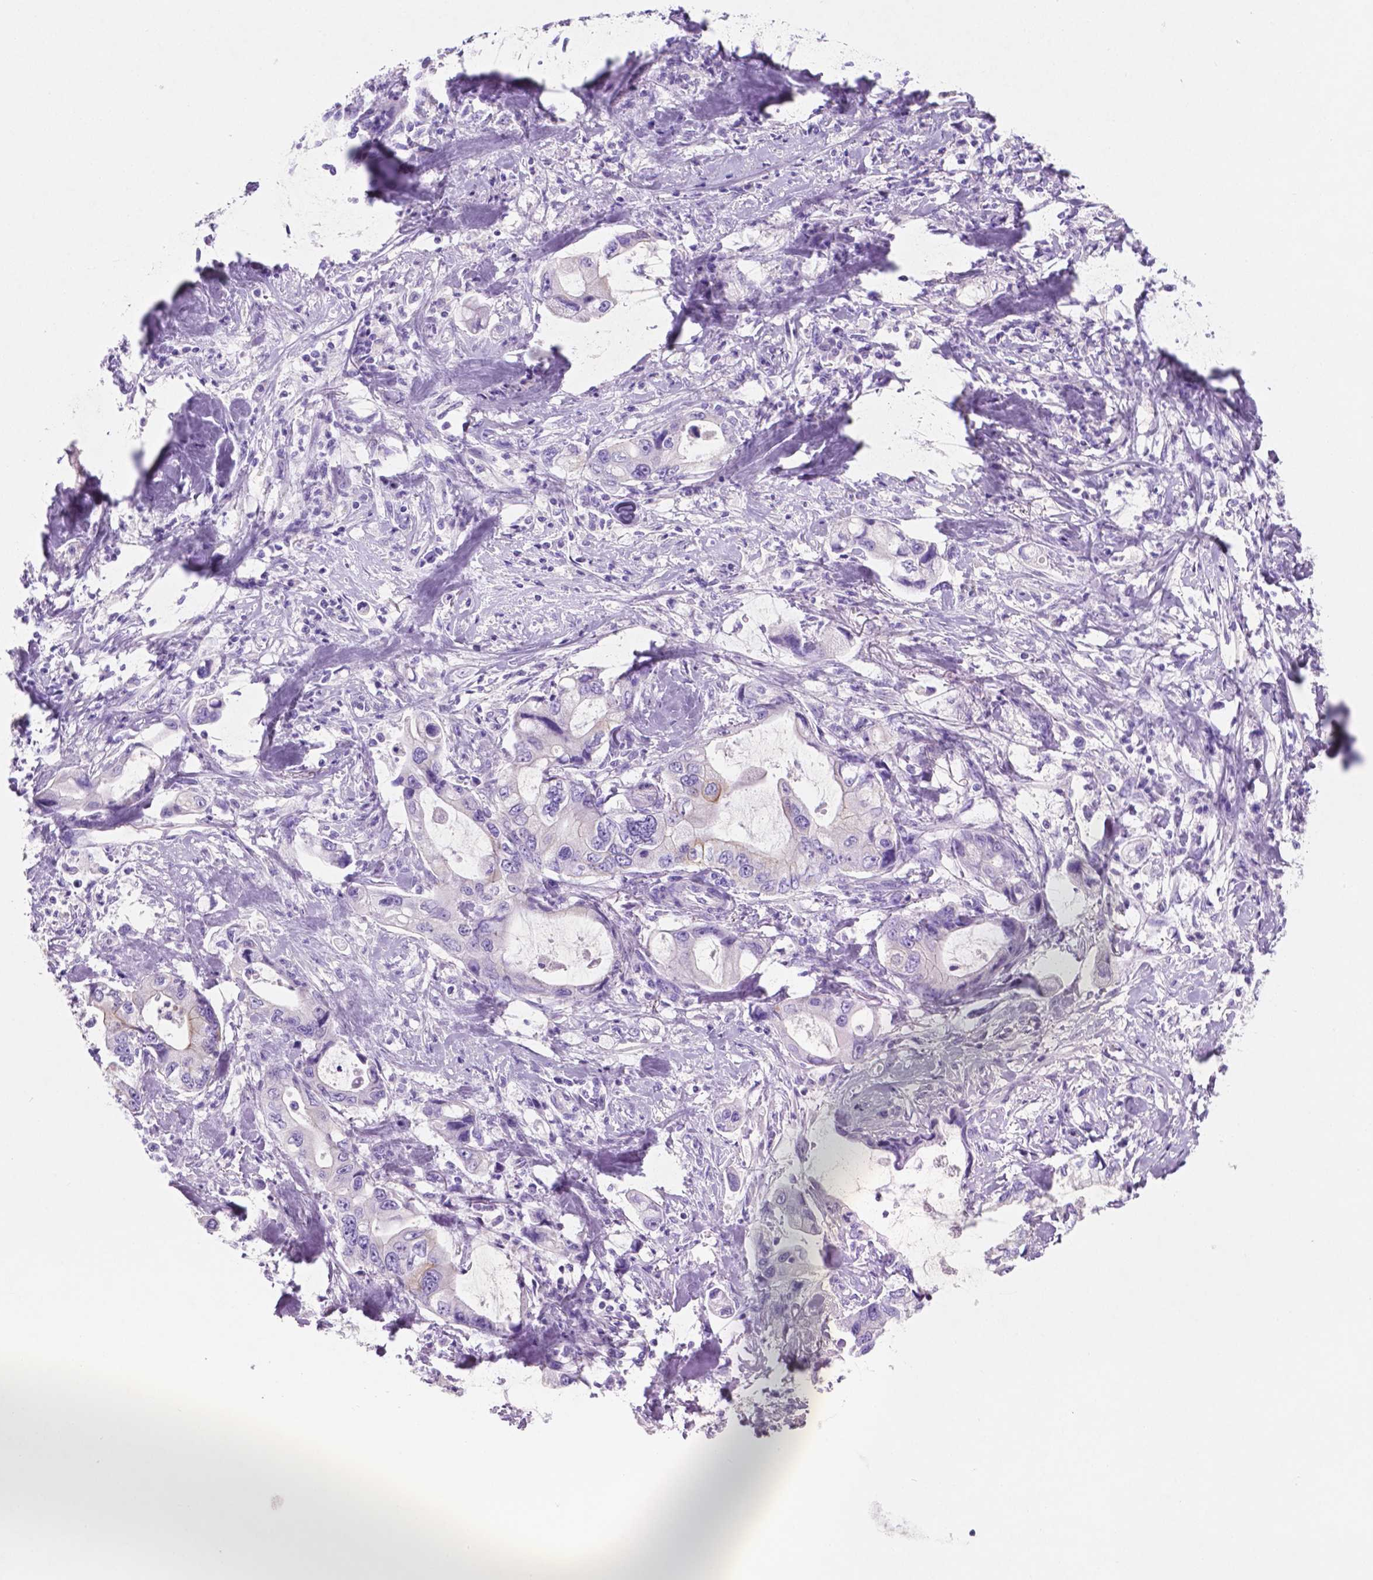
{"staining": {"intensity": "negative", "quantity": "none", "location": "none"}, "tissue": "stomach cancer", "cell_type": "Tumor cells", "image_type": "cancer", "snomed": [{"axis": "morphology", "description": "Adenocarcinoma, NOS"}, {"axis": "topography", "description": "Pancreas"}, {"axis": "topography", "description": "Stomach, upper"}], "caption": "An image of stomach cancer (adenocarcinoma) stained for a protein demonstrates no brown staining in tumor cells. (Stains: DAB IHC with hematoxylin counter stain, Microscopy: brightfield microscopy at high magnification).", "gene": "POU4F1", "patient": {"sex": "male", "age": 77}}